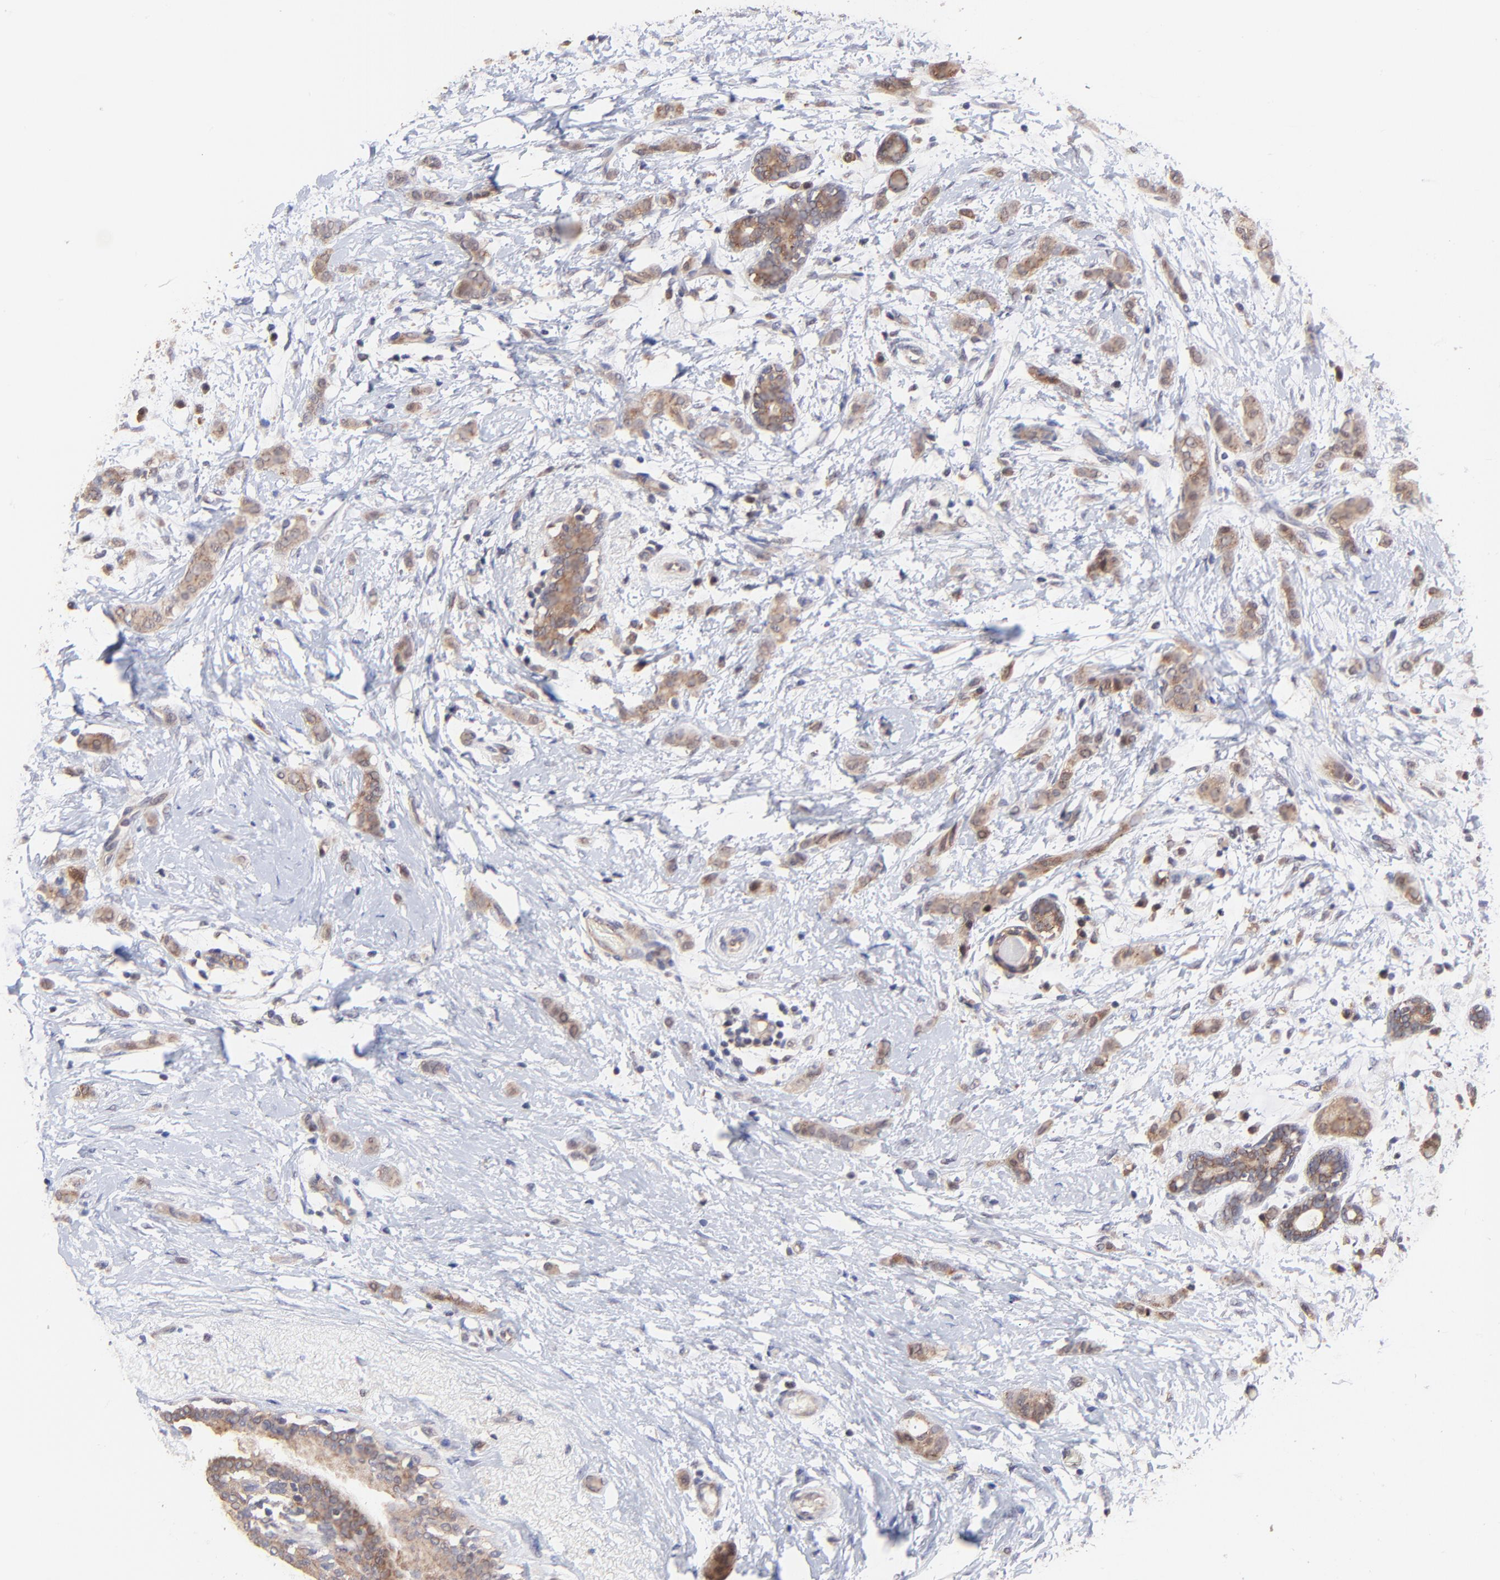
{"staining": {"intensity": "moderate", "quantity": ">75%", "location": "cytoplasmic/membranous"}, "tissue": "breast cancer", "cell_type": "Tumor cells", "image_type": "cancer", "snomed": [{"axis": "morphology", "description": "Lobular carcinoma"}, {"axis": "topography", "description": "Breast"}], "caption": "Breast cancer stained with a brown dye shows moderate cytoplasmic/membranous positive expression in about >75% of tumor cells.", "gene": "PSMA6", "patient": {"sex": "female", "age": 55}}